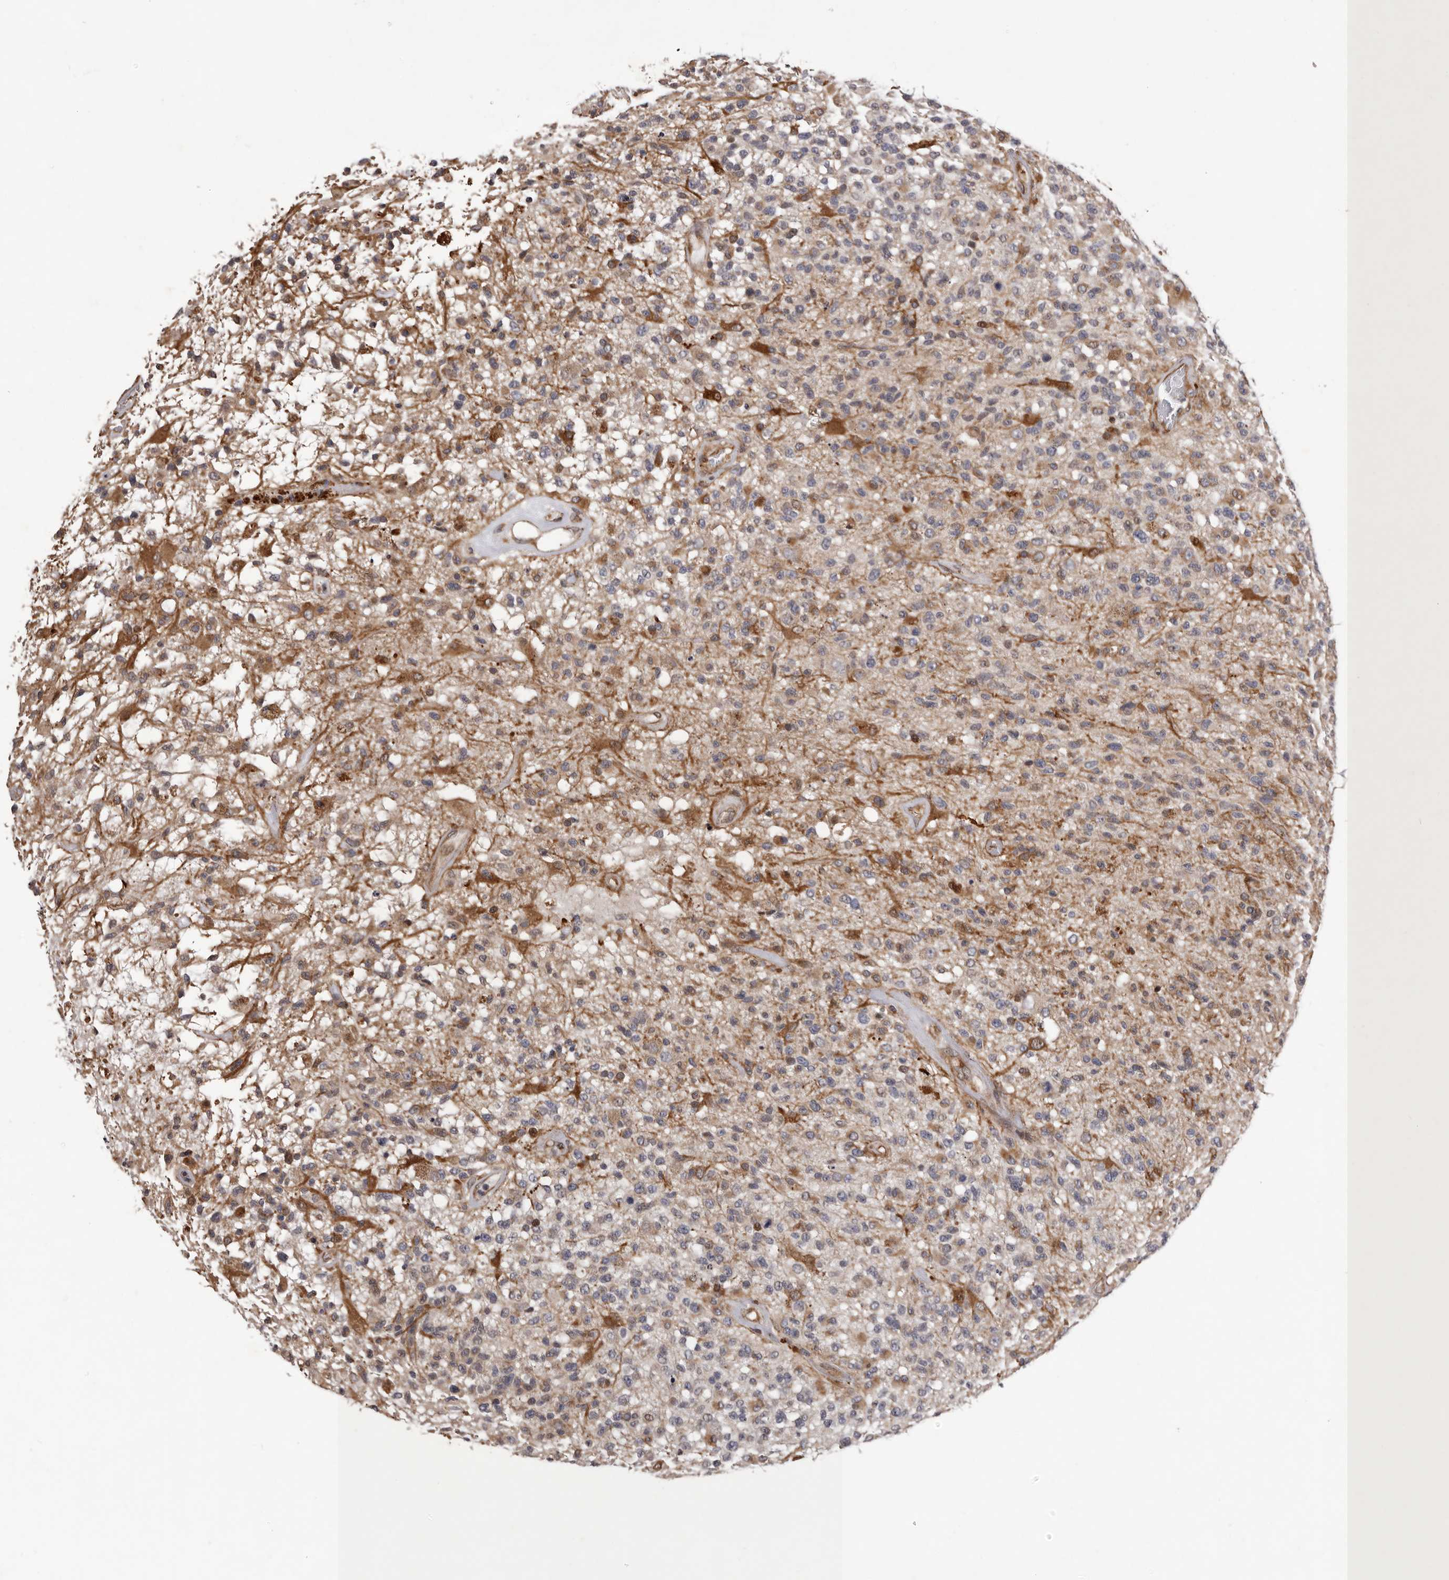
{"staining": {"intensity": "weak", "quantity": "25%-75%", "location": "cytoplasmic/membranous"}, "tissue": "glioma", "cell_type": "Tumor cells", "image_type": "cancer", "snomed": [{"axis": "morphology", "description": "Glioma, malignant, High grade"}, {"axis": "morphology", "description": "Glioblastoma, NOS"}, {"axis": "topography", "description": "Brain"}], "caption": "Protein staining exhibits weak cytoplasmic/membranous staining in approximately 25%-75% of tumor cells in glioblastoma. The staining was performed using DAB to visualize the protein expression in brown, while the nuclei were stained in blue with hematoxylin (Magnification: 20x).", "gene": "GADD45B", "patient": {"sex": "male", "age": 60}}